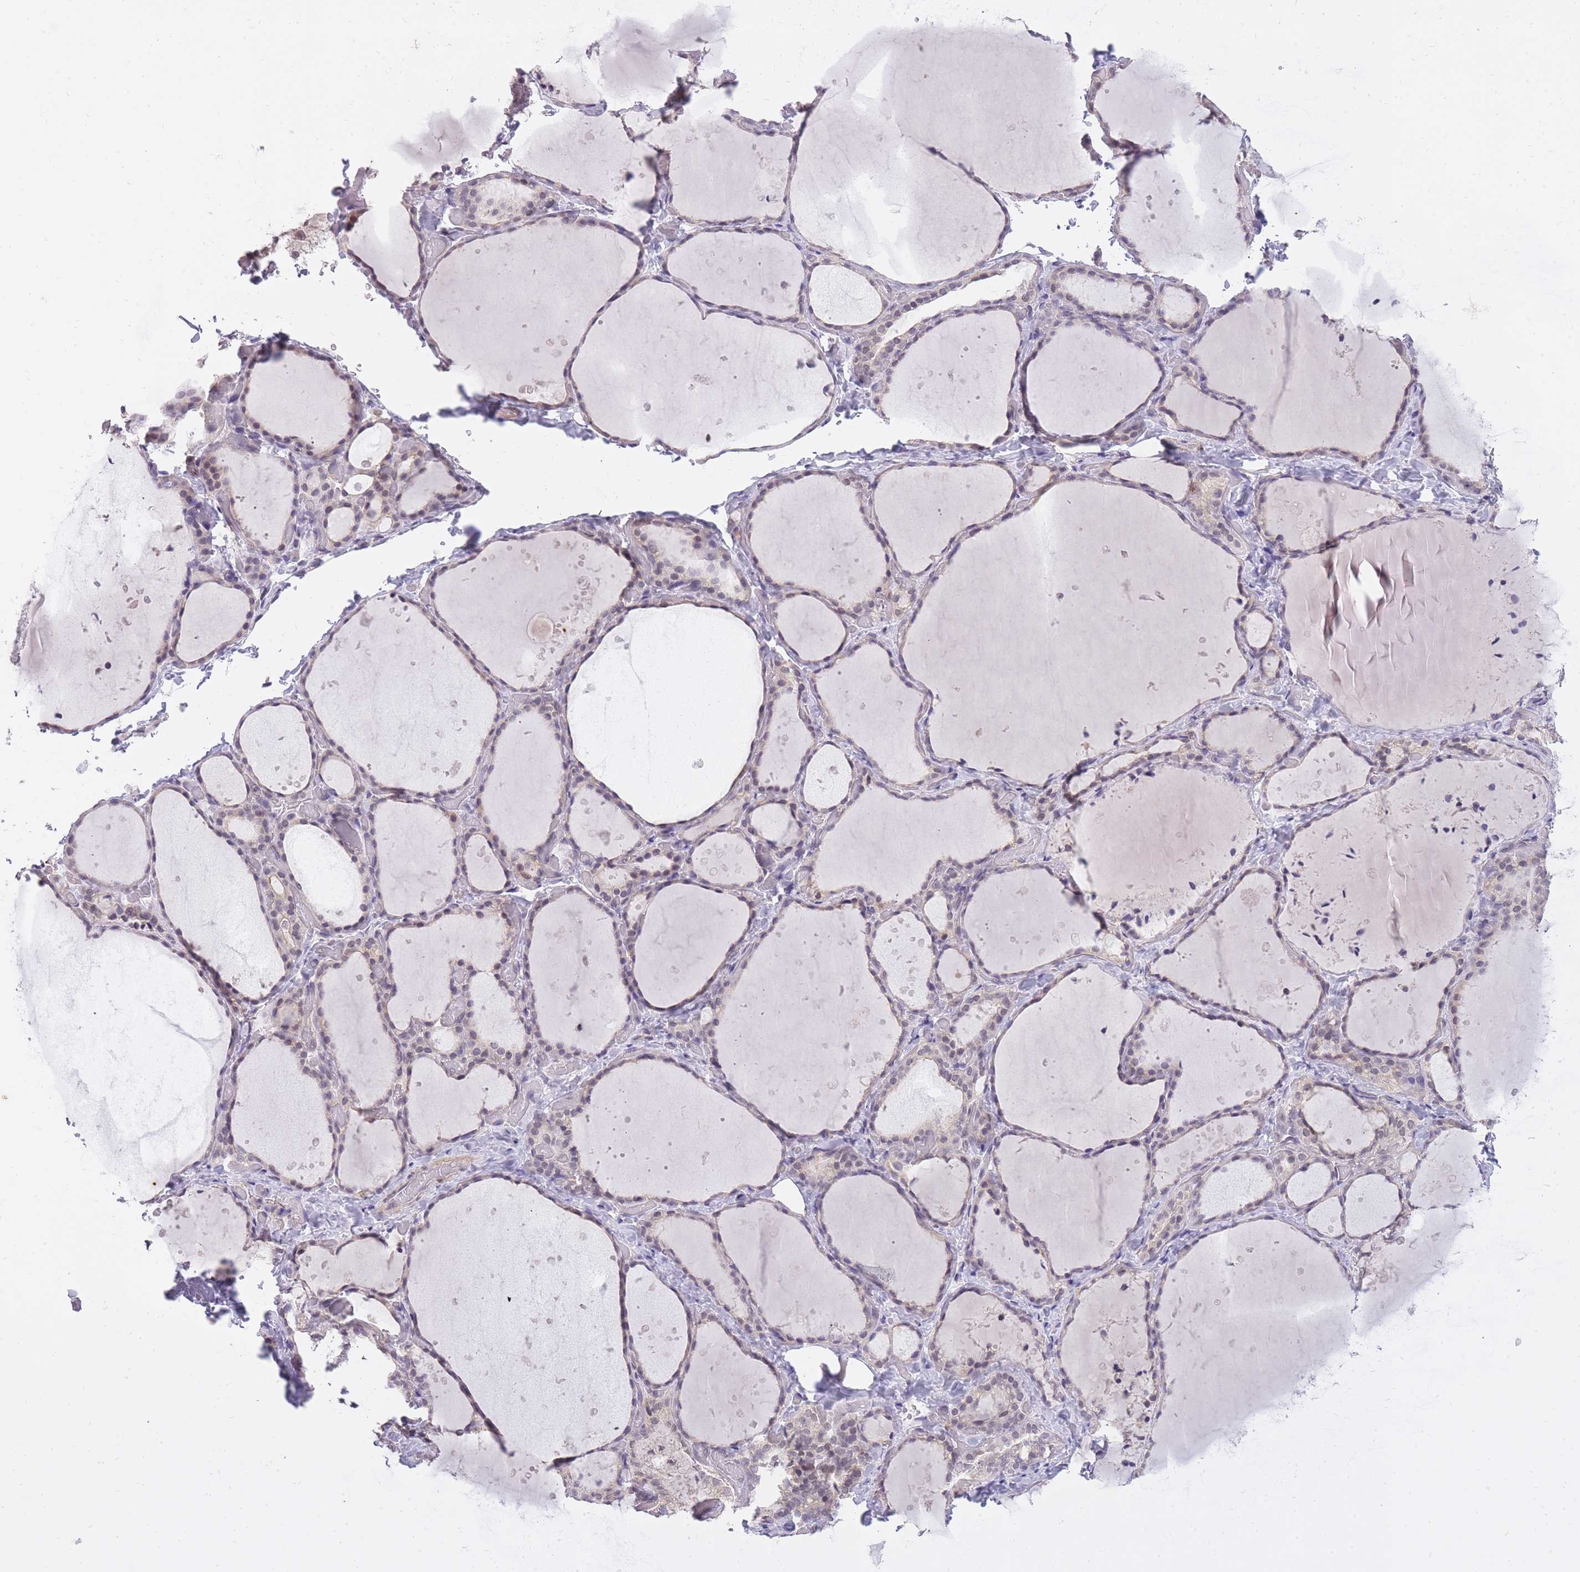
{"staining": {"intensity": "weak", "quantity": "25%-75%", "location": "nuclear"}, "tissue": "thyroid gland", "cell_type": "Glandular cells", "image_type": "normal", "snomed": [{"axis": "morphology", "description": "Normal tissue, NOS"}, {"axis": "topography", "description": "Thyroid gland"}], "caption": "DAB (3,3'-diaminobenzidine) immunohistochemical staining of unremarkable thyroid gland shows weak nuclear protein expression in approximately 25%-75% of glandular cells. (DAB IHC, brown staining for protein, blue staining for nuclei).", "gene": "TIGD1", "patient": {"sex": "female", "age": 44}}